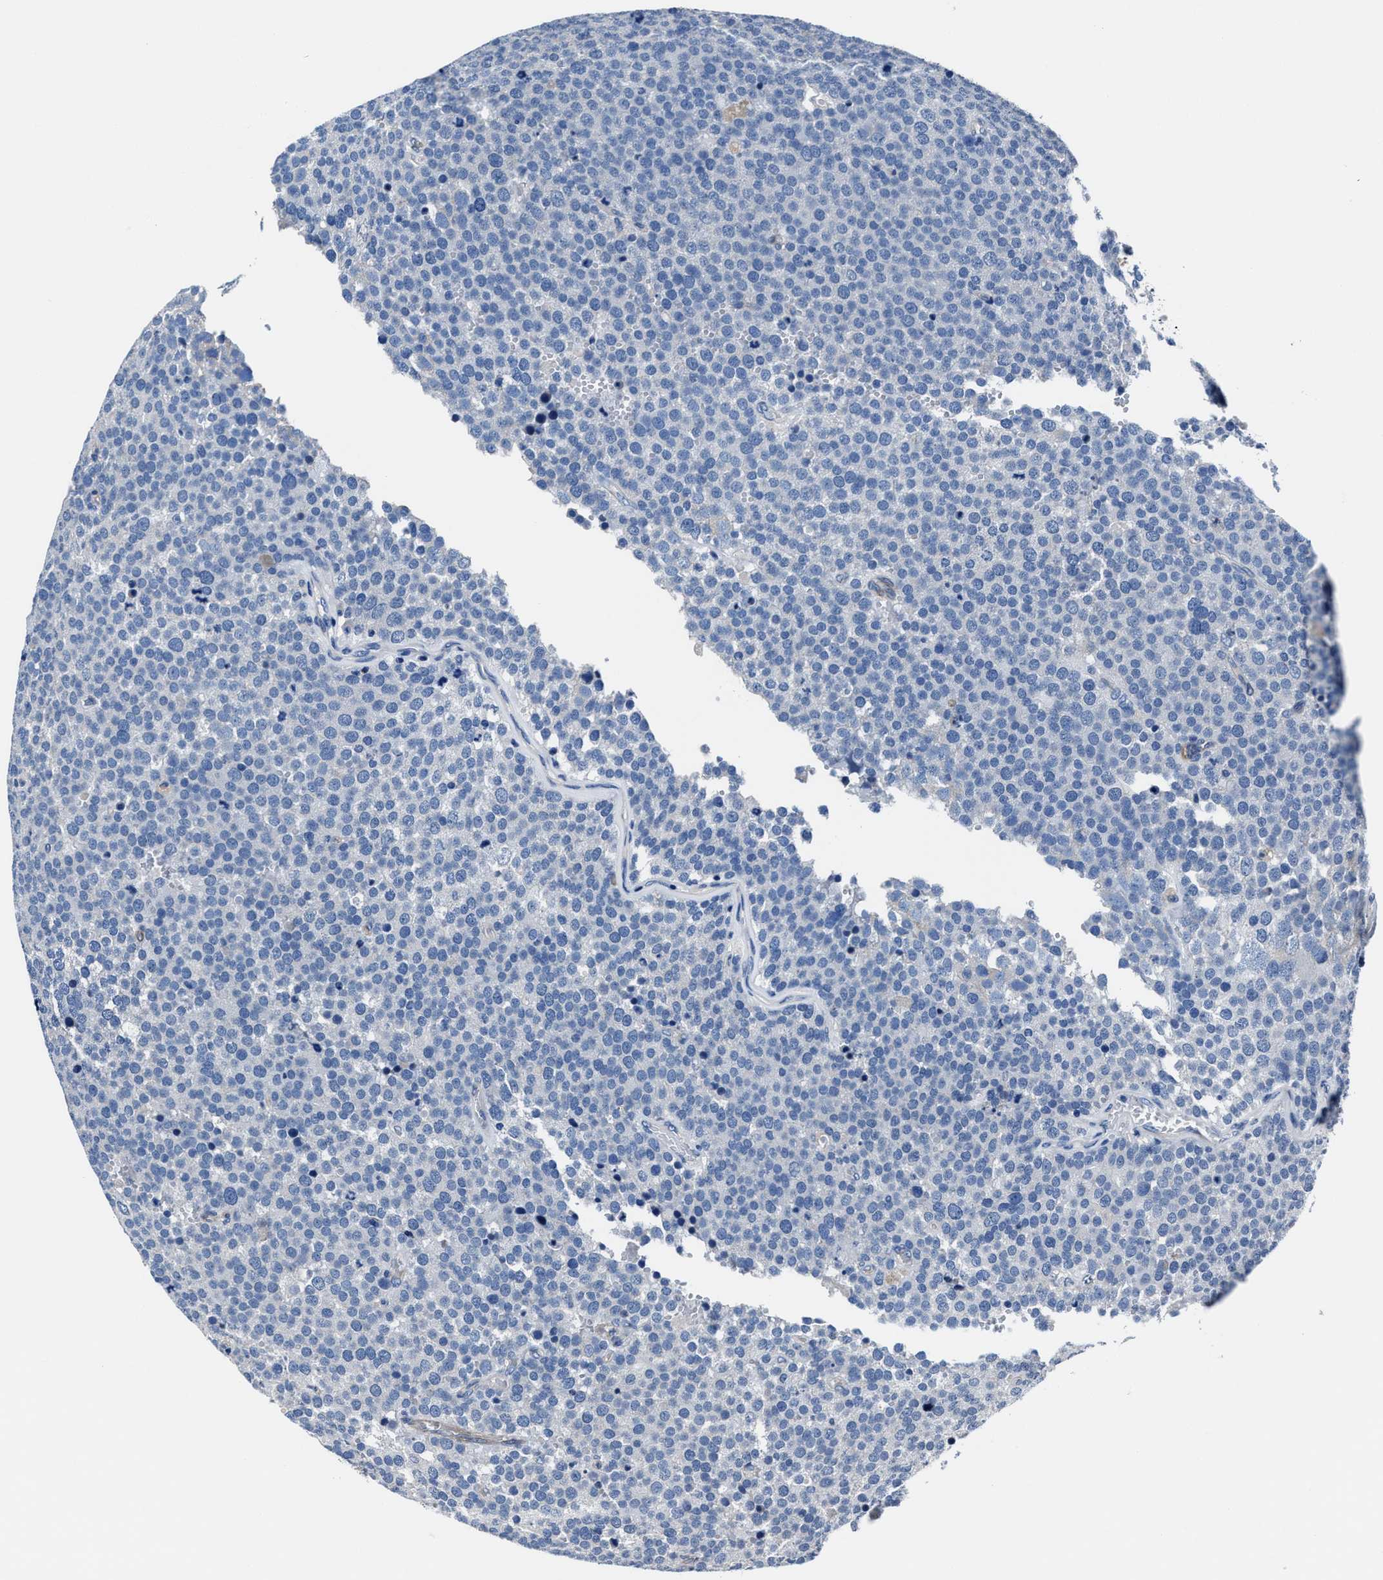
{"staining": {"intensity": "negative", "quantity": "none", "location": "none"}, "tissue": "testis cancer", "cell_type": "Tumor cells", "image_type": "cancer", "snomed": [{"axis": "morphology", "description": "Normal tissue, NOS"}, {"axis": "morphology", "description": "Seminoma, NOS"}, {"axis": "topography", "description": "Testis"}], "caption": "IHC photomicrograph of testis cancer stained for a protein (brown), which exhibits no expression in tumor cells.", "gene": "LMO7", "patient": {"sex": "male", "age": 71}}